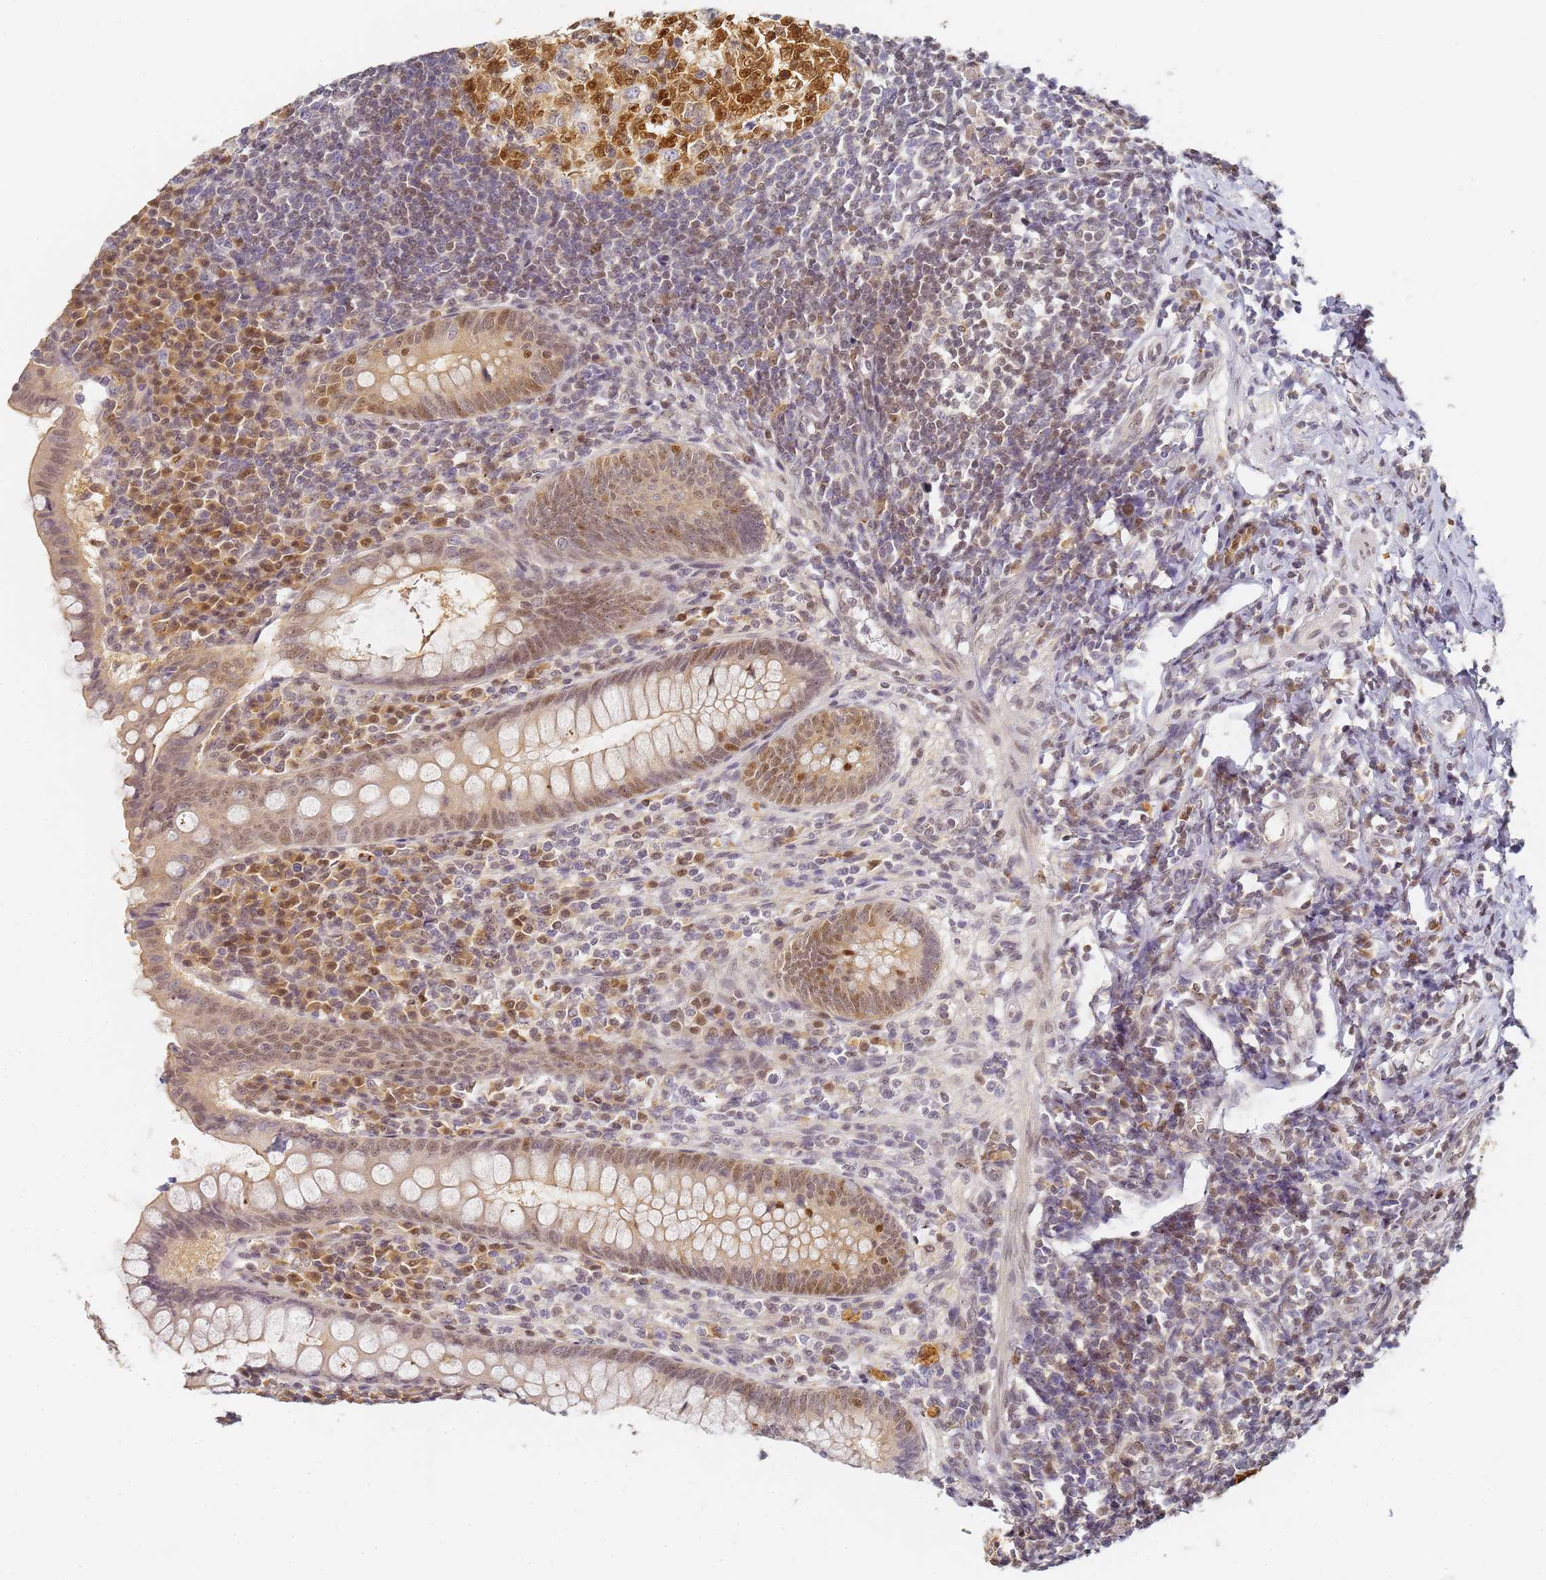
{"staining": {"intensity": "moderate", "quantity": ">75%", "location": "nuclear"}, "tissue": "appendix", "cell_type": "Glandular cells", "image_type": "normal", "snomed": [{"axis": "morphology", "description": "Normal tissue, NOS"}, {"axis": "topography", "description": "Appendix"}], "caption": "Protein expression analysis of normal human appendix reveals moderate nuclear expression in approximately >75% of glandular cells.", "gene": "HMCES", "patient": {"sex": "female", "age": 33}}